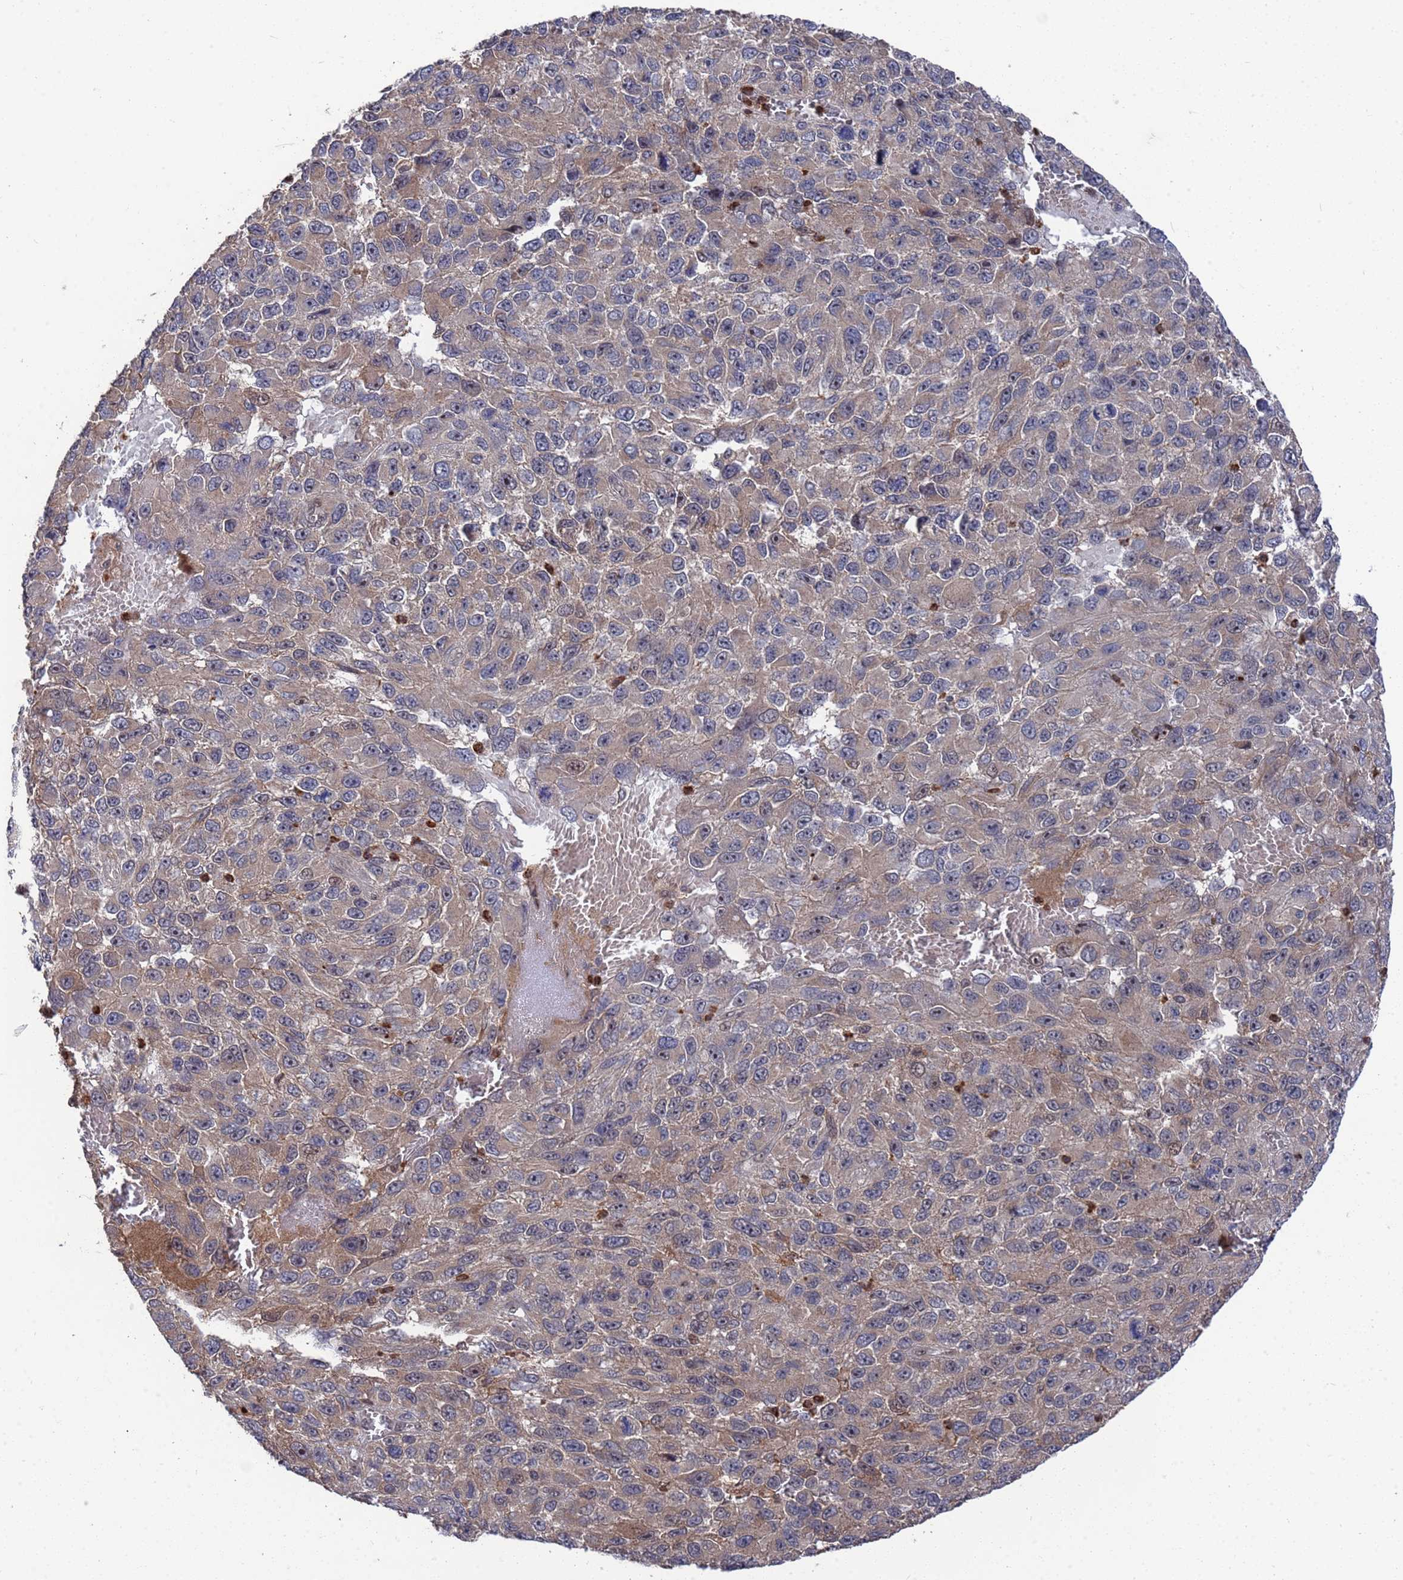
{"staining": {"intensity": "weak", "quantity": "<25%", "location": "cytoplasmic/membranous"}, "tissue": "melanoma", "cell_type": "Tumor cells", "image_type": "cancer", "snomed": [{"axis": "morphology", "description": "Normal tissue, NOS"}, {"axis": "morphology", "description": "Malignant melanoma, NOS"}, {"axis": "topography", "description": "Skin"}], "caption": "Malignant melanoma was stained to show a protein in brown. There is no significant expression in tumor cells.", "gene": "TMBIM6", "patient": {"sex": "female", "age": 96}}